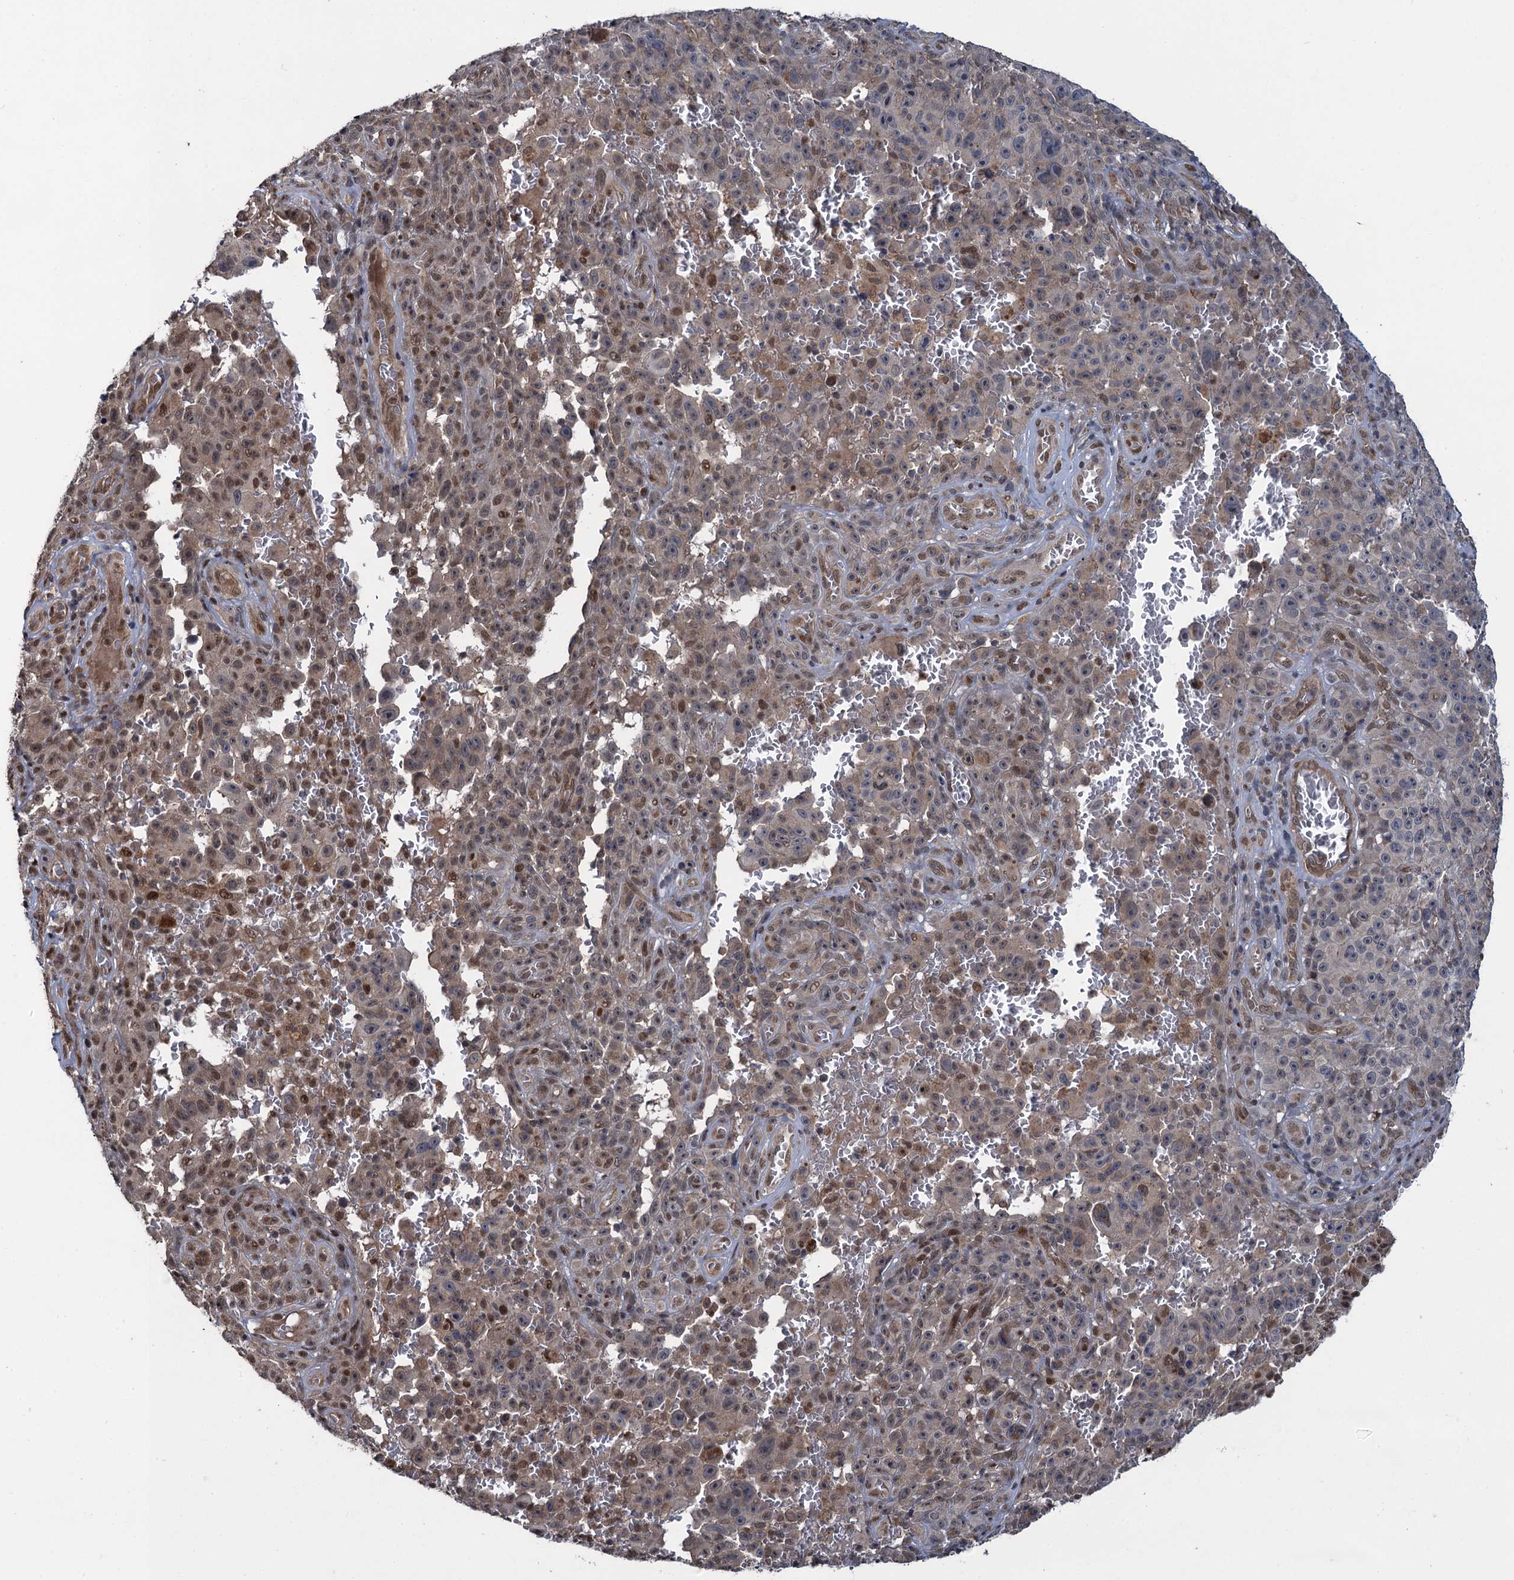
{"staining": {"intensity": "moderate", "quantity": "25%-75%", "location": "cytoplasmic/membranous,nuclear"}, "tissue": "melanoma", "cell_type": "Tumor cells", "image_type": "cancer", "snomed": [{"axis": "morphology", "description": "Malignant melanoma, NOS"}, {"axis": "topography", "description": "Skin"}], "caption": "Moderate cytoplasmic/membranous and nuclear protein staining is appreciated in about 25%-75% of tumor cells in malignant melanoma.", "gene": "EVX2", "patient": {"sex": "female", "age": 82}}